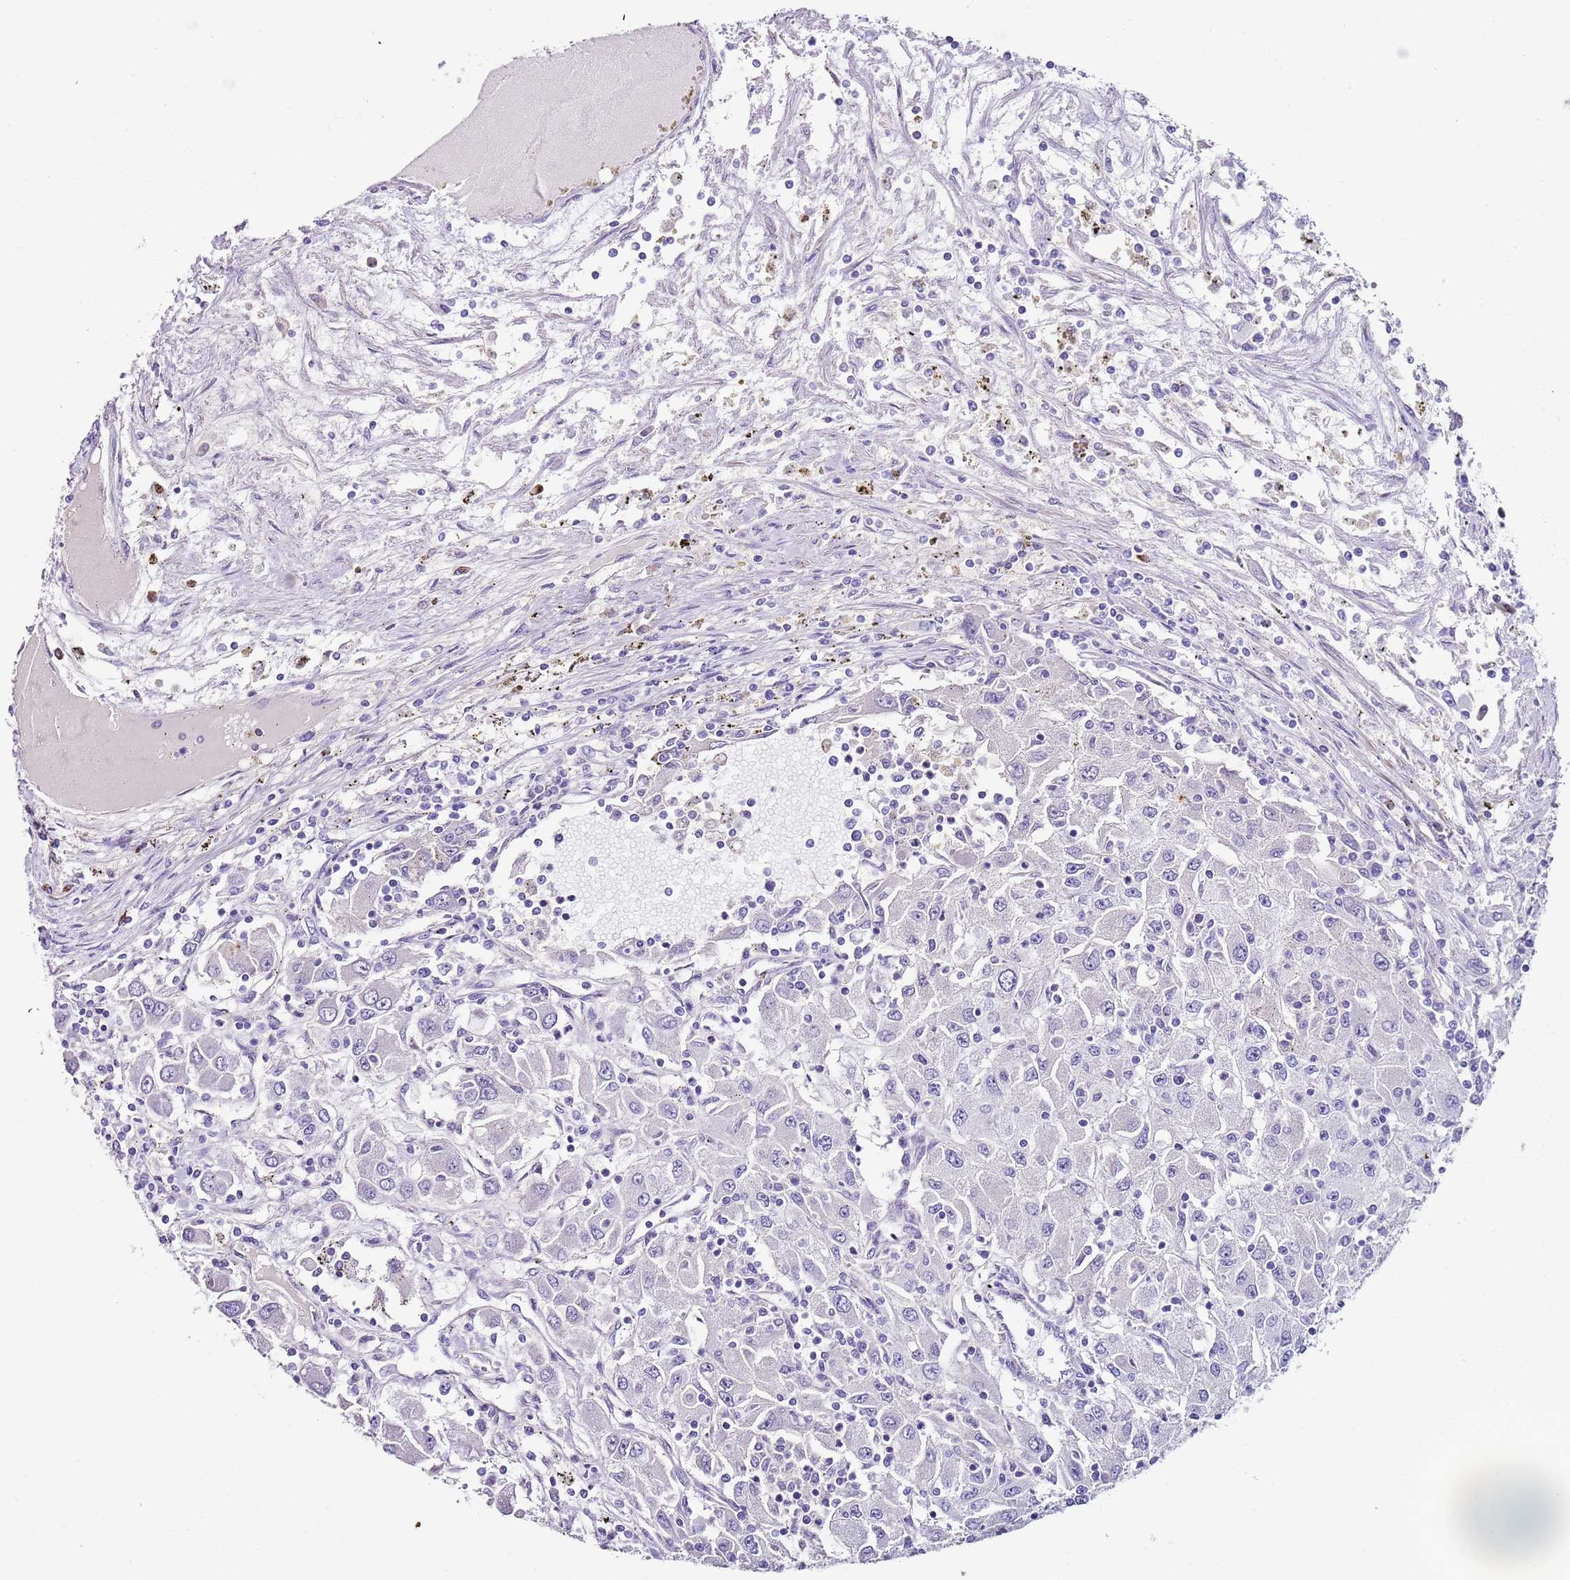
{"staining": {"intensity": "negative", "quantity": "none", "location": "none"}, "tissue": "renal cancer", "cell_type": "Tumor cells", "image_type": "cancer", "snomed": [{"axis": "morphology", "description": "Adenocarcinoma, NOS"}, {"axis": "topography", "description": "Kidney"}], "caption": "IHC of renal cancer exhibits no positivity in tumor cells.", "gene": "LRRN3", "patient": {"sex": "female", "age": 67}}